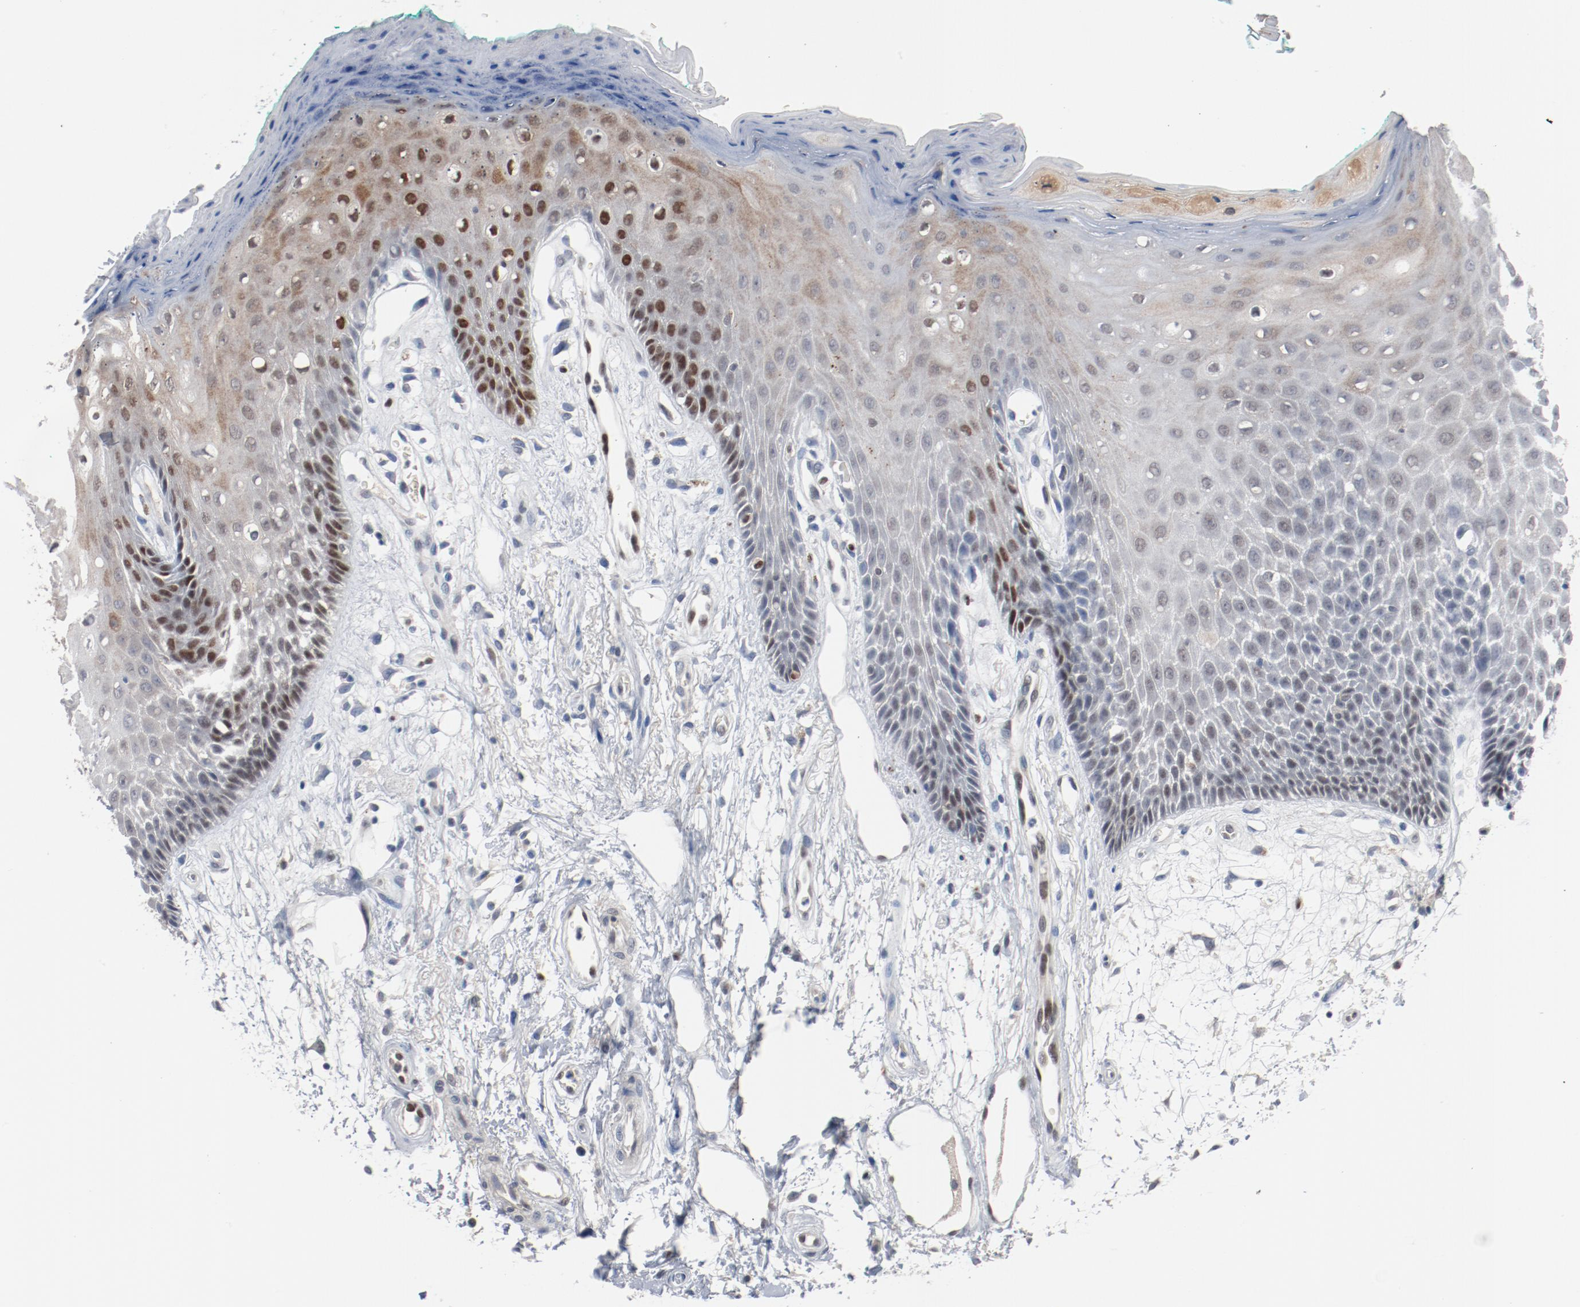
{"staining": {"intensity": "moderate", "quantity": "<25%", "location": "nuclear"}, "tissue": "oral mucosa", "cell_type": "Squamous epithelial cells", "image_type": "normal", "snomed": [{"axis": "morphology", "description": "Normal tissue, NOS"}, {"axis": "morphology", "description": "Squamous cell carcinoma, NOS"}, {"axis": "topography", "description": "Skeletal muscle"}, {"axis": "topography", "description": "Oral tissue"}, {"axis": "topography", "description": "Head-Neck"}], "caption": "Squamous epithelial cells reveal low levels of moderate nuclear positivity in approximately <25% of cells in normal oral mucosa.", "gene": "ENSG00000285708", "patient": {"sex": "female", "age": 84}}